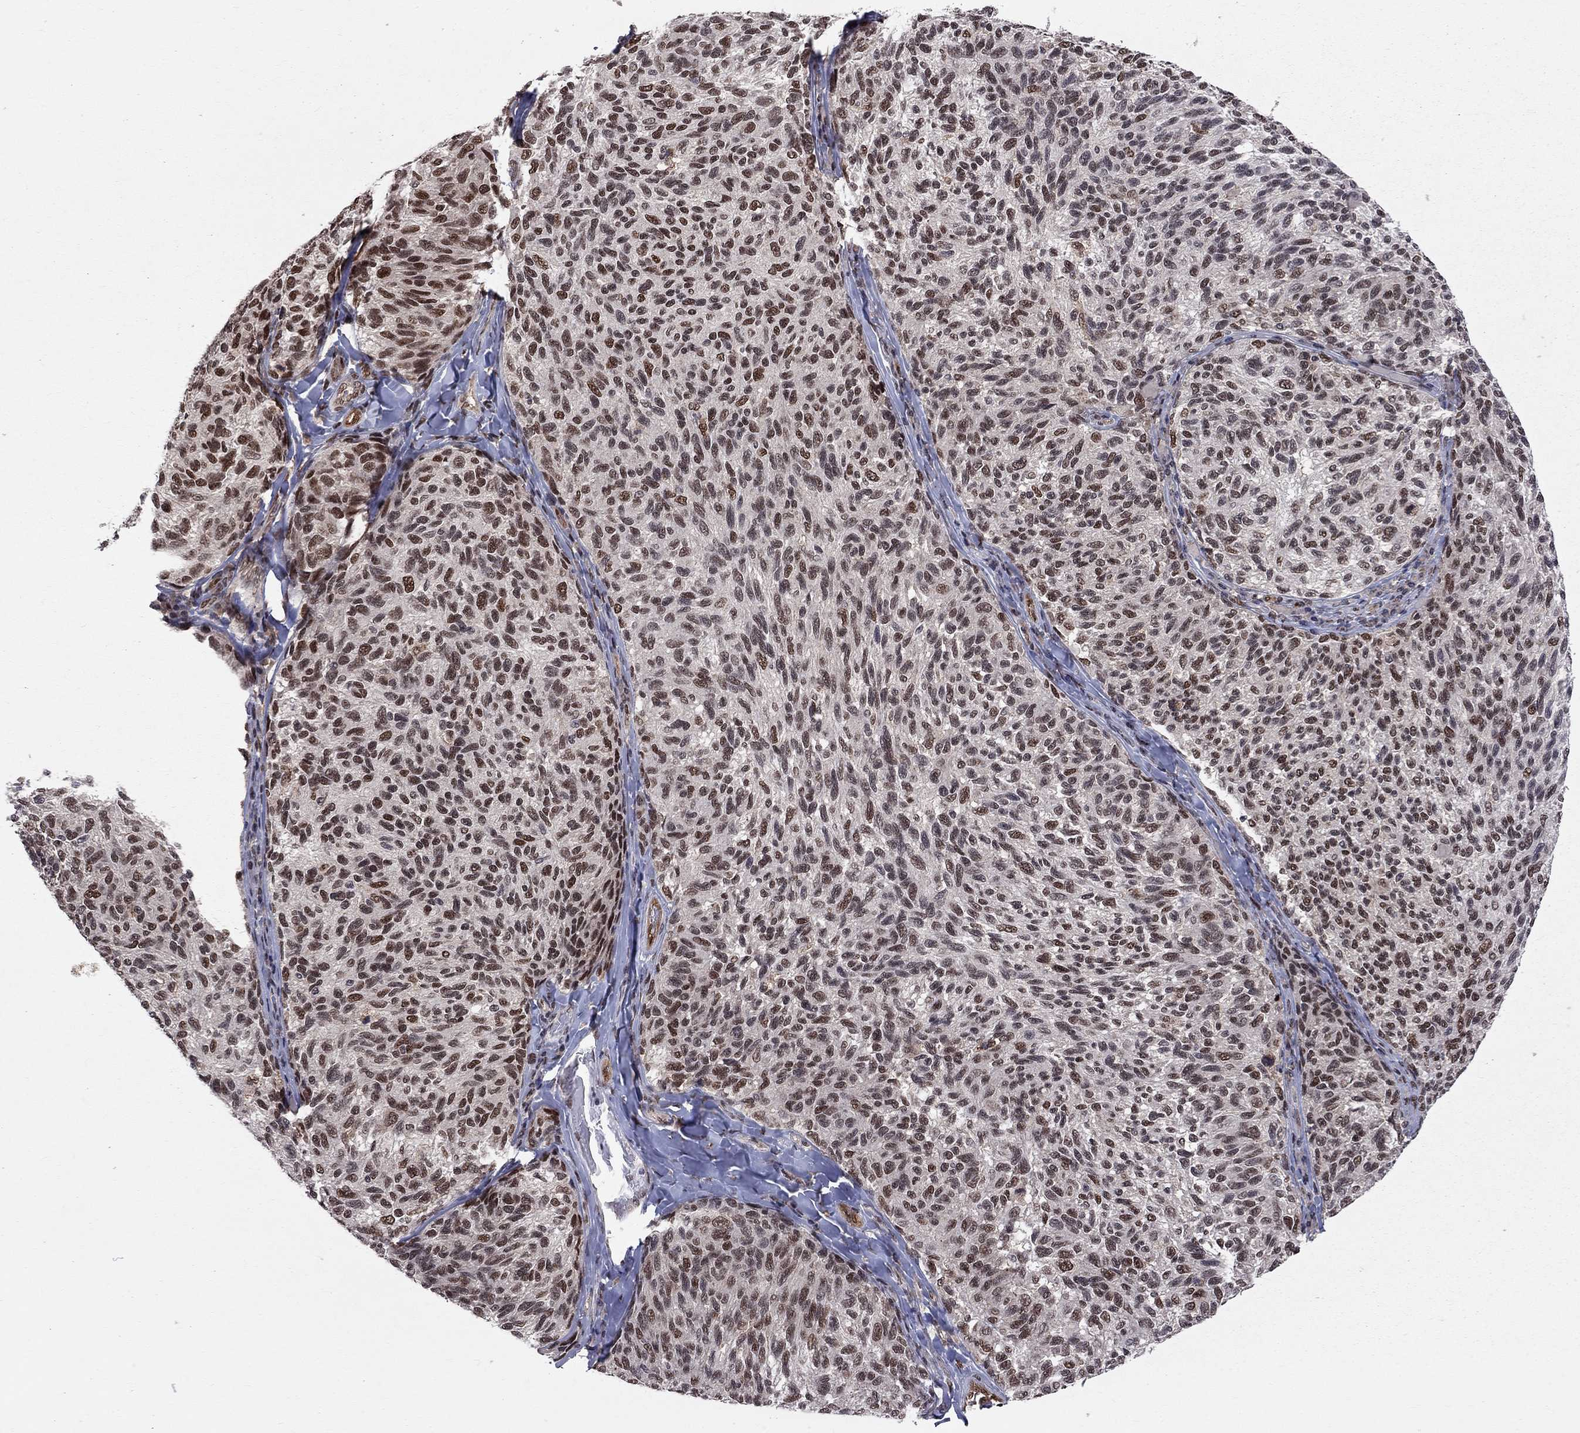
{"staining": {"intensity": "strong", "quantity": "25%-75%", "location": "nuclear"}, "tissue": "melanoma", "cell_type": "Tumor cells", "image_type": "cancer", "snomed": [{"axis": "morphology", "description": "Malignant melanoma, NOS"}, {"axis": "topography", "description": "Skin"}], "caption": "Human malignant melanoma stained for a protein (brown) exhibits strong nuclear positive staining in approximately 25%-75% of tumor cells.", "gene": "SAP30L", "patient": {"sex": "female", "age": 73}}